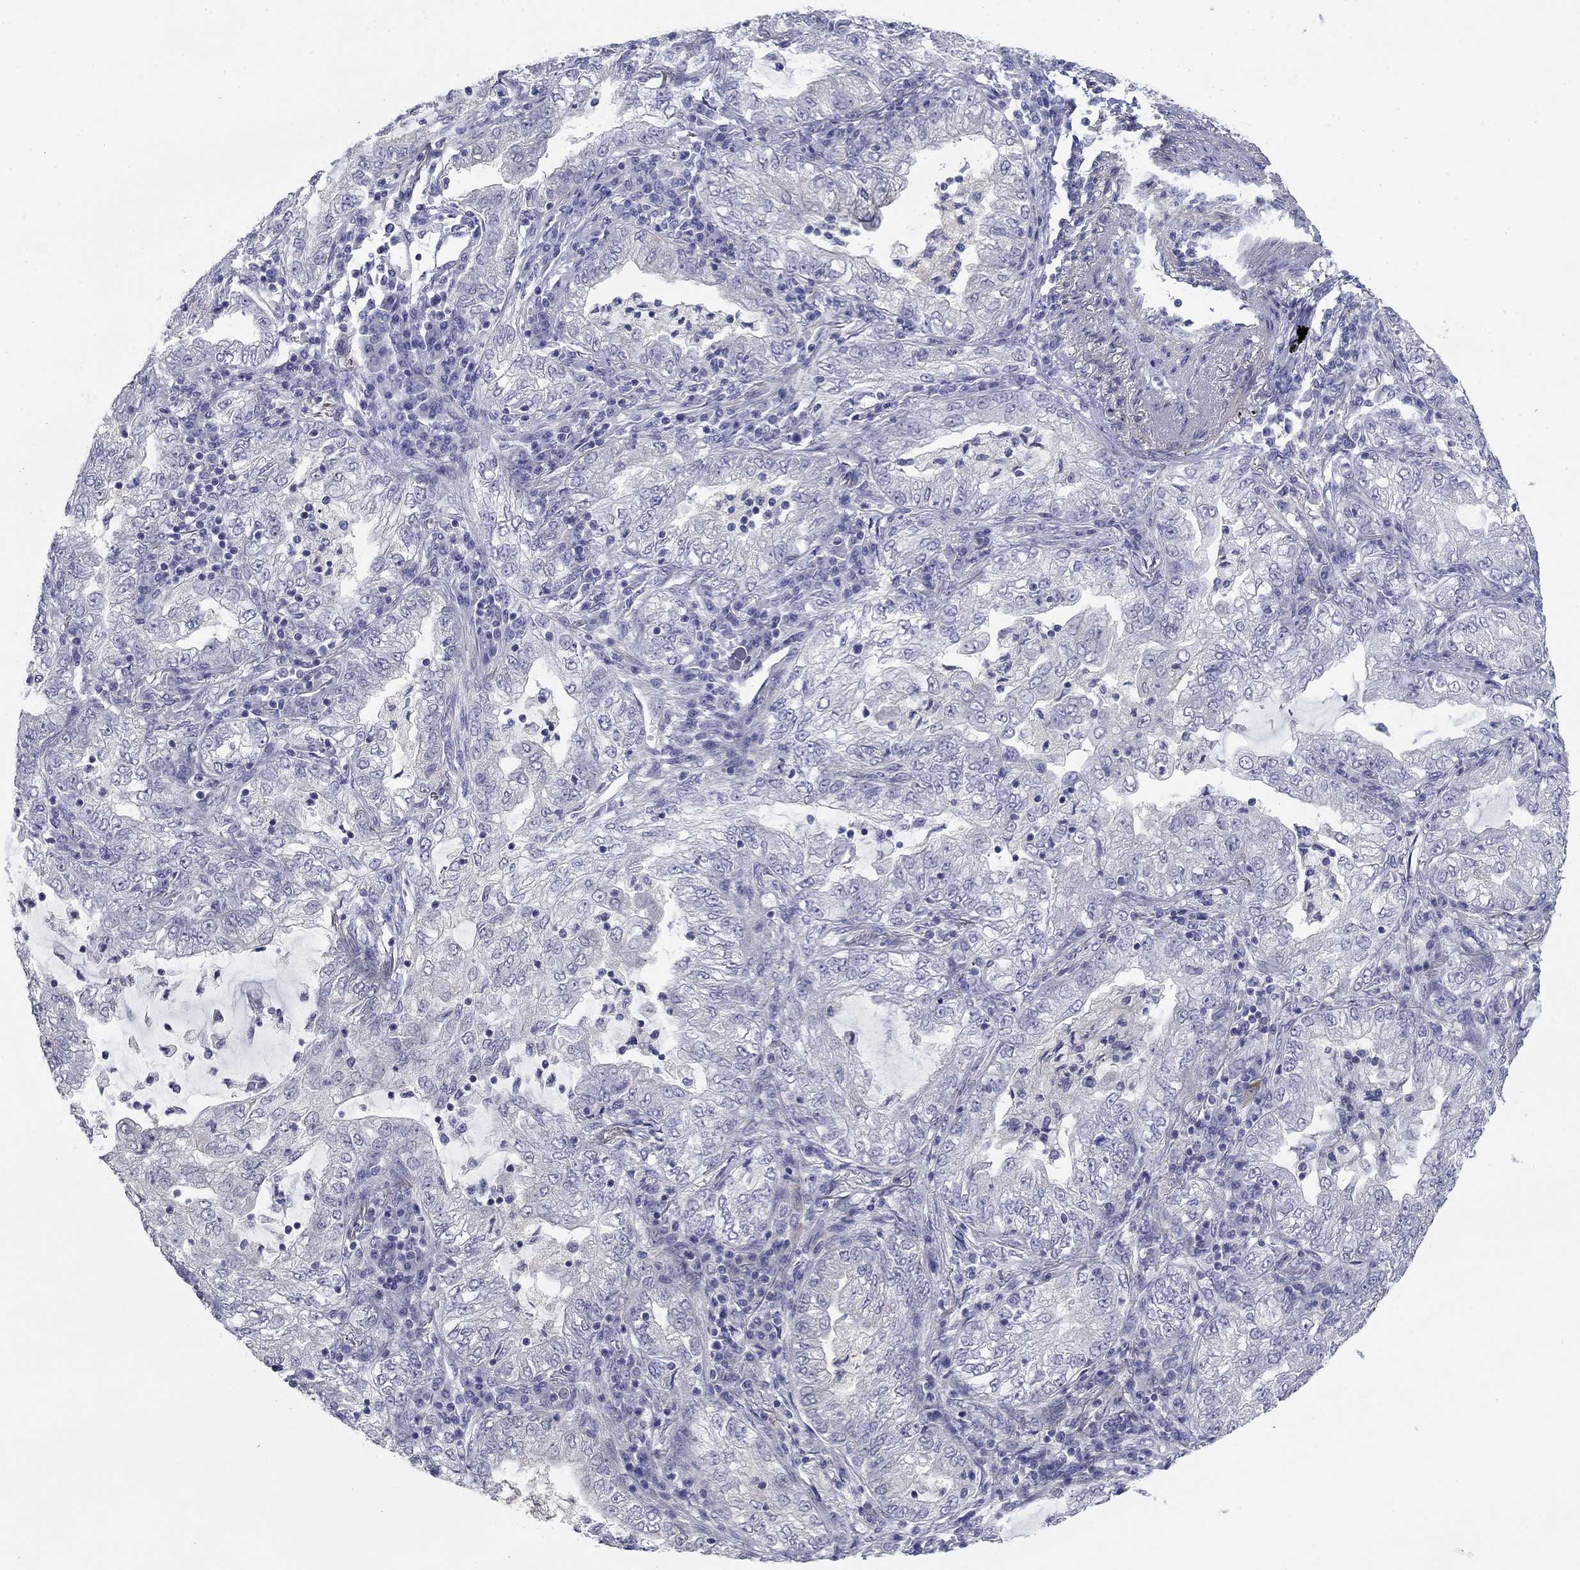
{"staining": {"intensity": "negative", "quantity": "none", "location": "none"}, "tissue": "lung cancer", "cell_type": "Tumor cells", "image_type": "cancer", "snomed": [{"axis": "morphology", "description": "Adenocarcinoma, NOS"}, {"axis": "topography", "description": "Lung"}], "caption": "Immunohistochemical staining of lung cancer displays no significant staining in tumor cells.", "gene": "GRK7", "patient": {"sex": "female", "age": 73}}